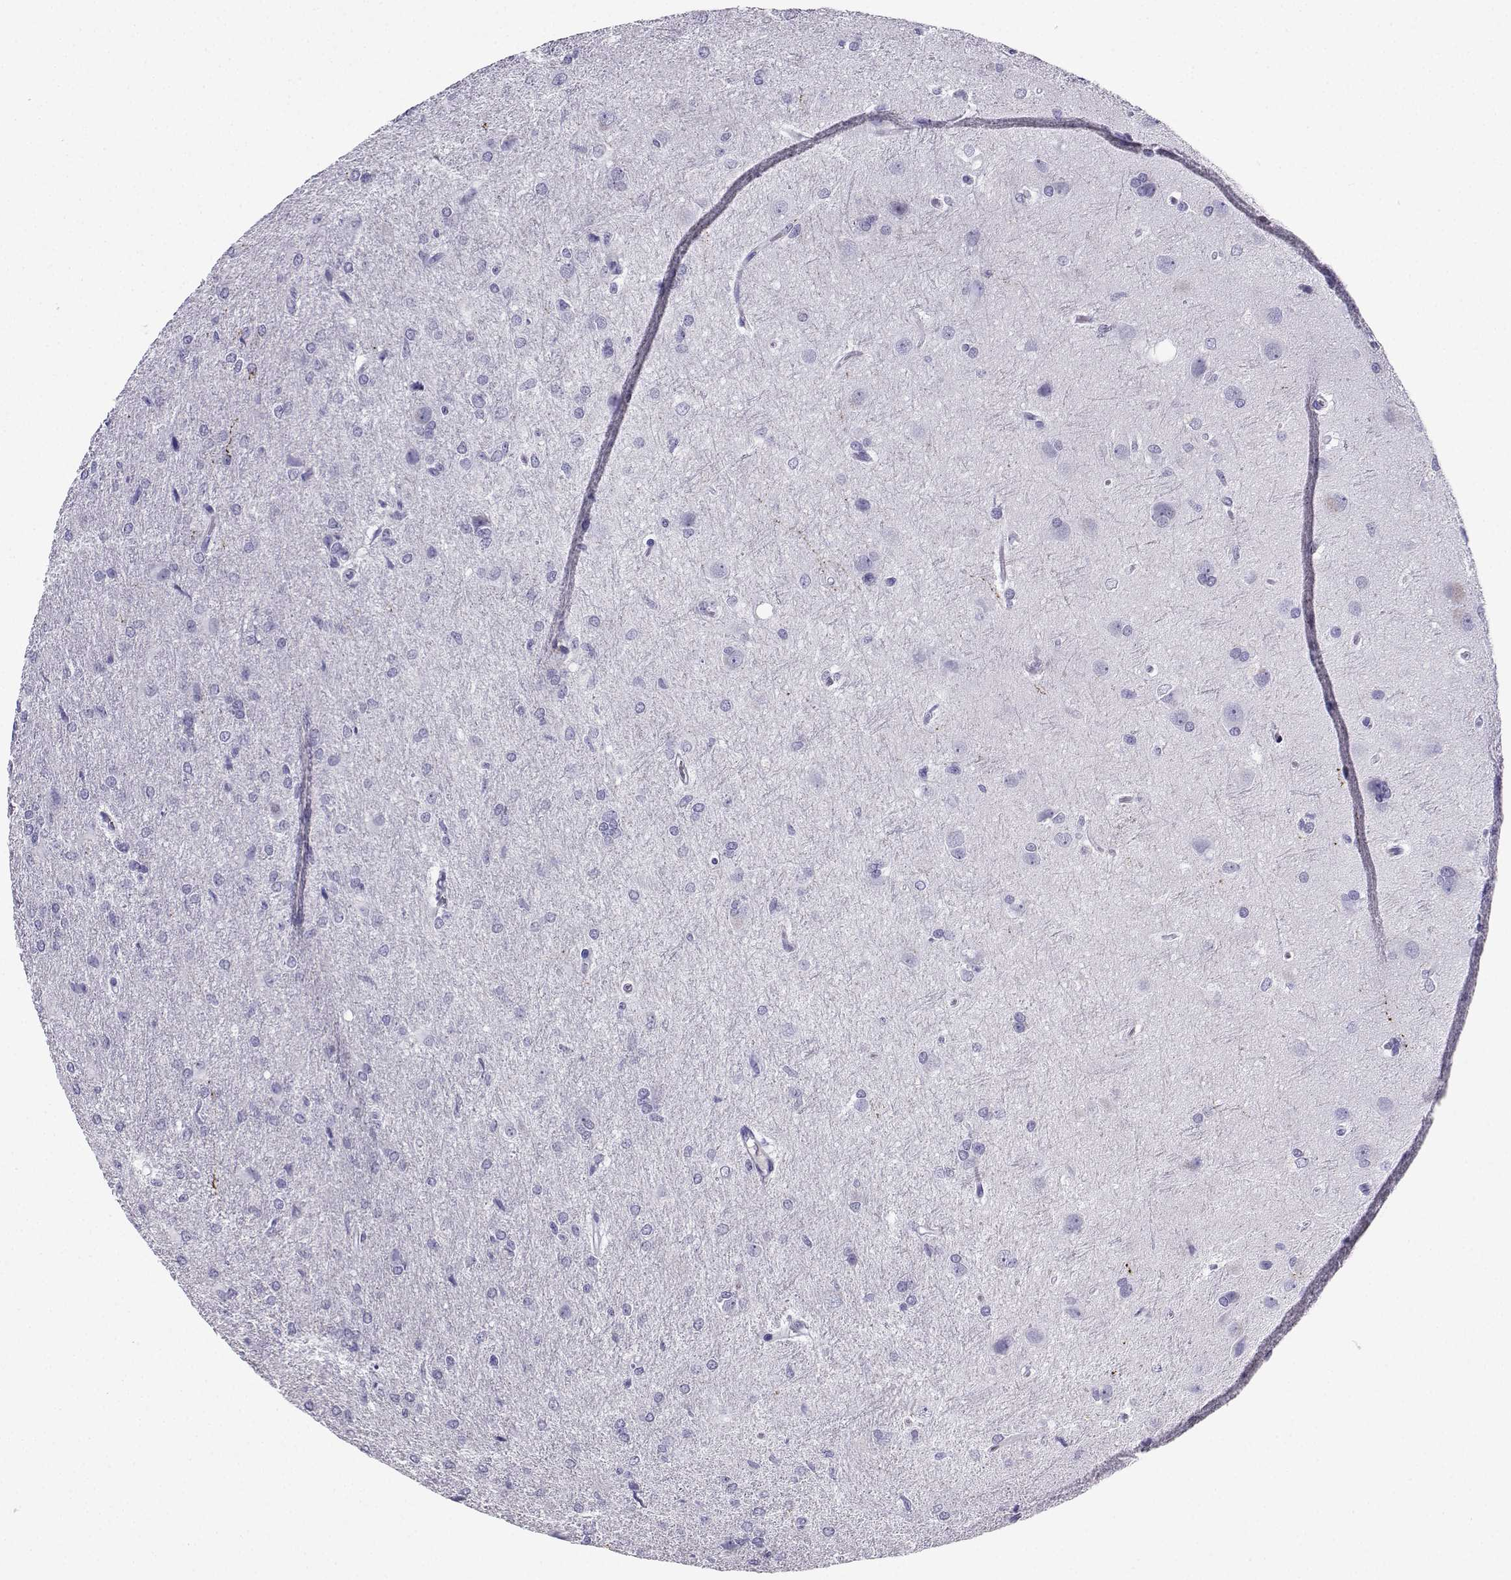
{"staining": {"intensity": "negative", "quantity": "none", "location": "none"}, "tissue": "glioma", "cell_type": "Tumor cells", "image_type": "cancer", "snomed": [{"axis": "morphology", "description": "Glioma, malignant, High grade"}, {"axis": "topography", "description": "Brain"}], "caption": "High power microscopy image of an immunohistochemistry (IHC) micrograph of malignant glioma (high-grade), revealing no significant staining in tumor cells. (DAB (3,3'-diaminobenzidine) IHC visualized using brightfield microscopy, high magnification).", "gene": "SLC18A2", "patient": {"sex": "male", "age": 68}}